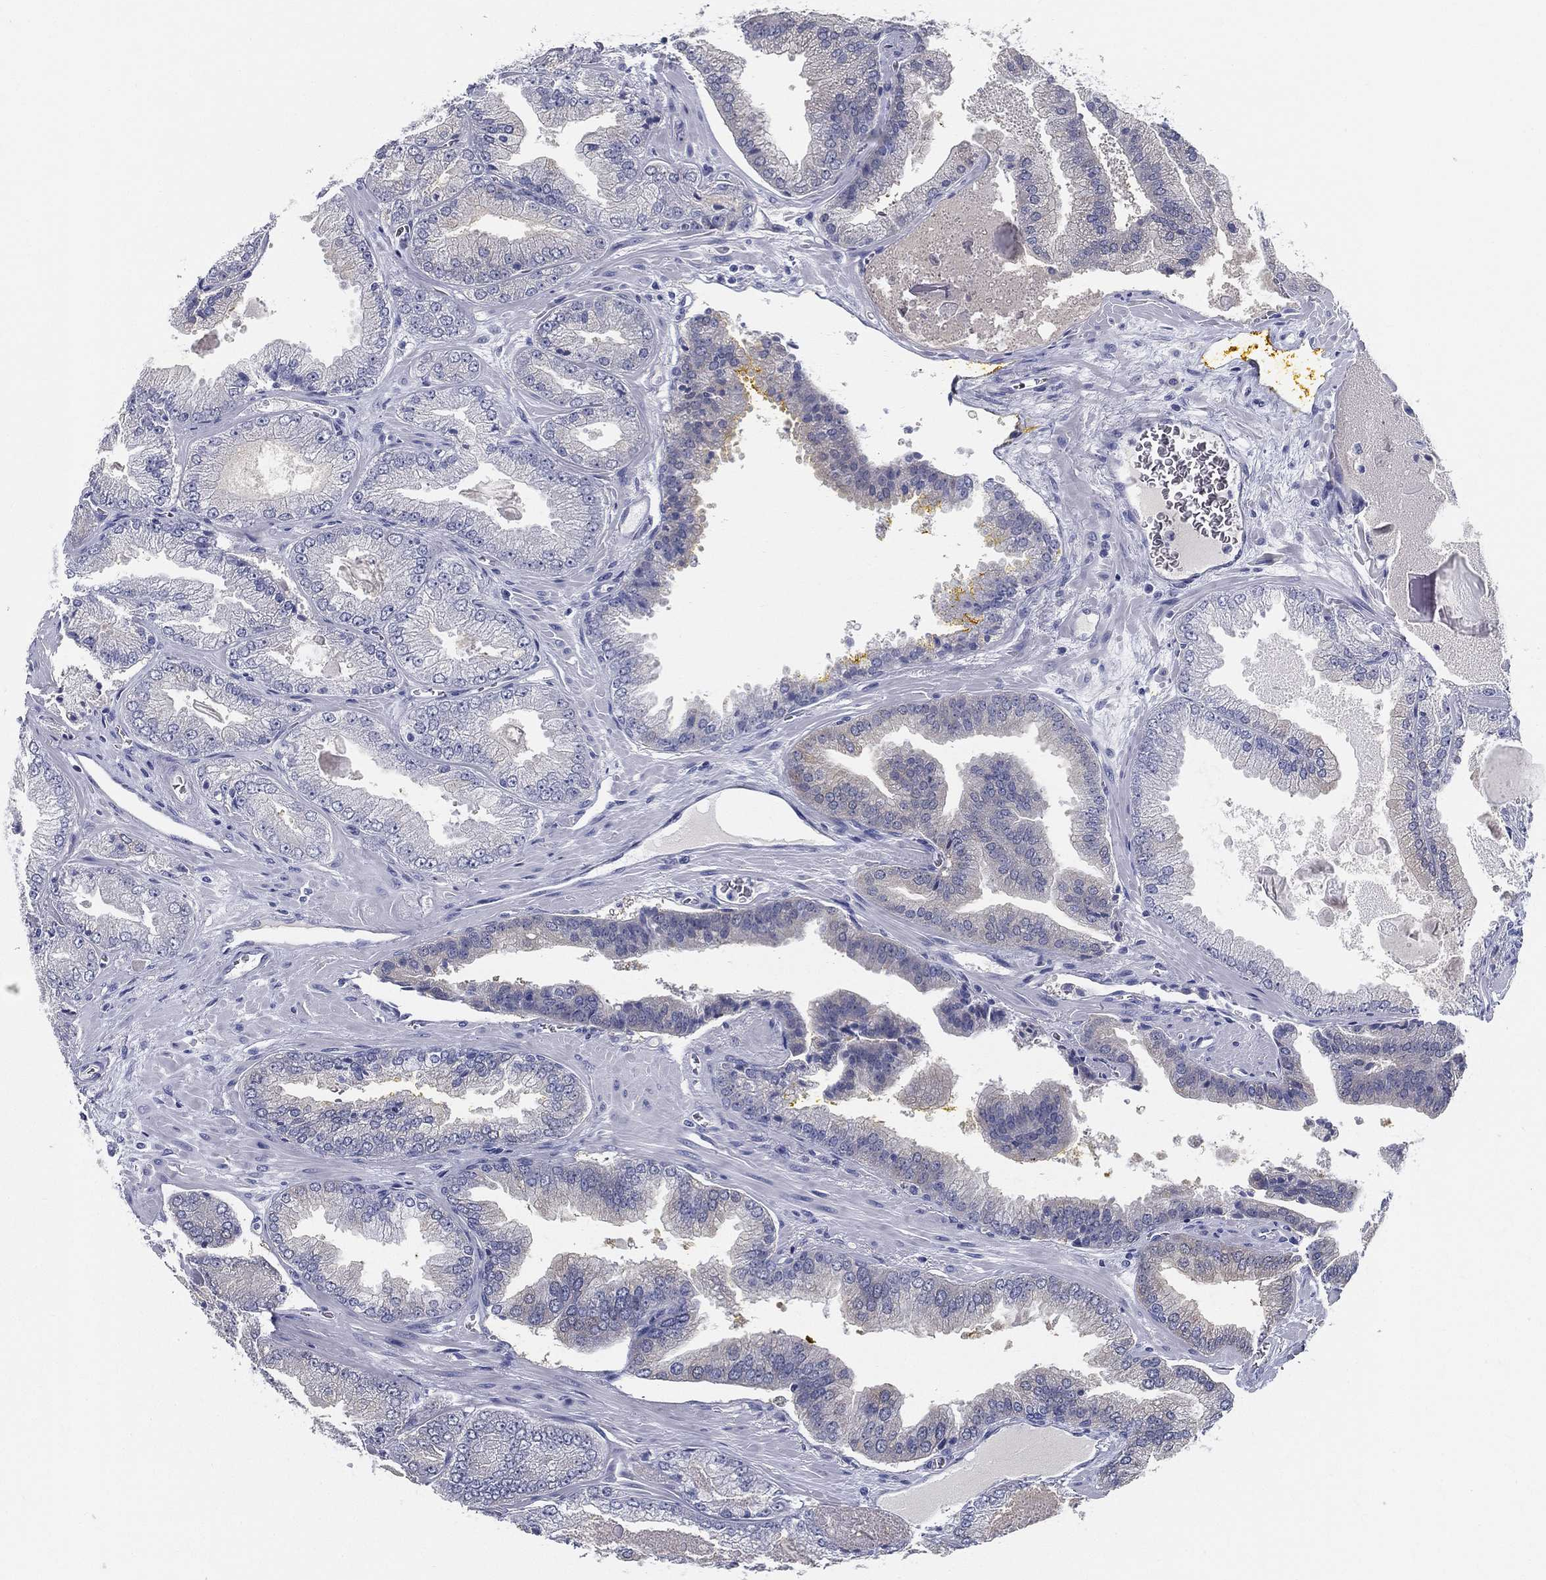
{"staining": {"intensity": "negative", "quantity": "none", "location": "none"}, "tissue": "prostate cancer", "cell_type": "Tumor cells", "image_type": "cancer", "snomed": [{"axis": "morphology", "description": "Adenocarcinoma, Low grade"}, {"axis": "topography", "description": "Prostate"}], "caption": "Prostate low-grade adenocarcinoma was stained to show a protein in brown. There is no significant positivity in tumor cells.", "gene": "STS", "patient": {"sex": "male", "age": 72}}